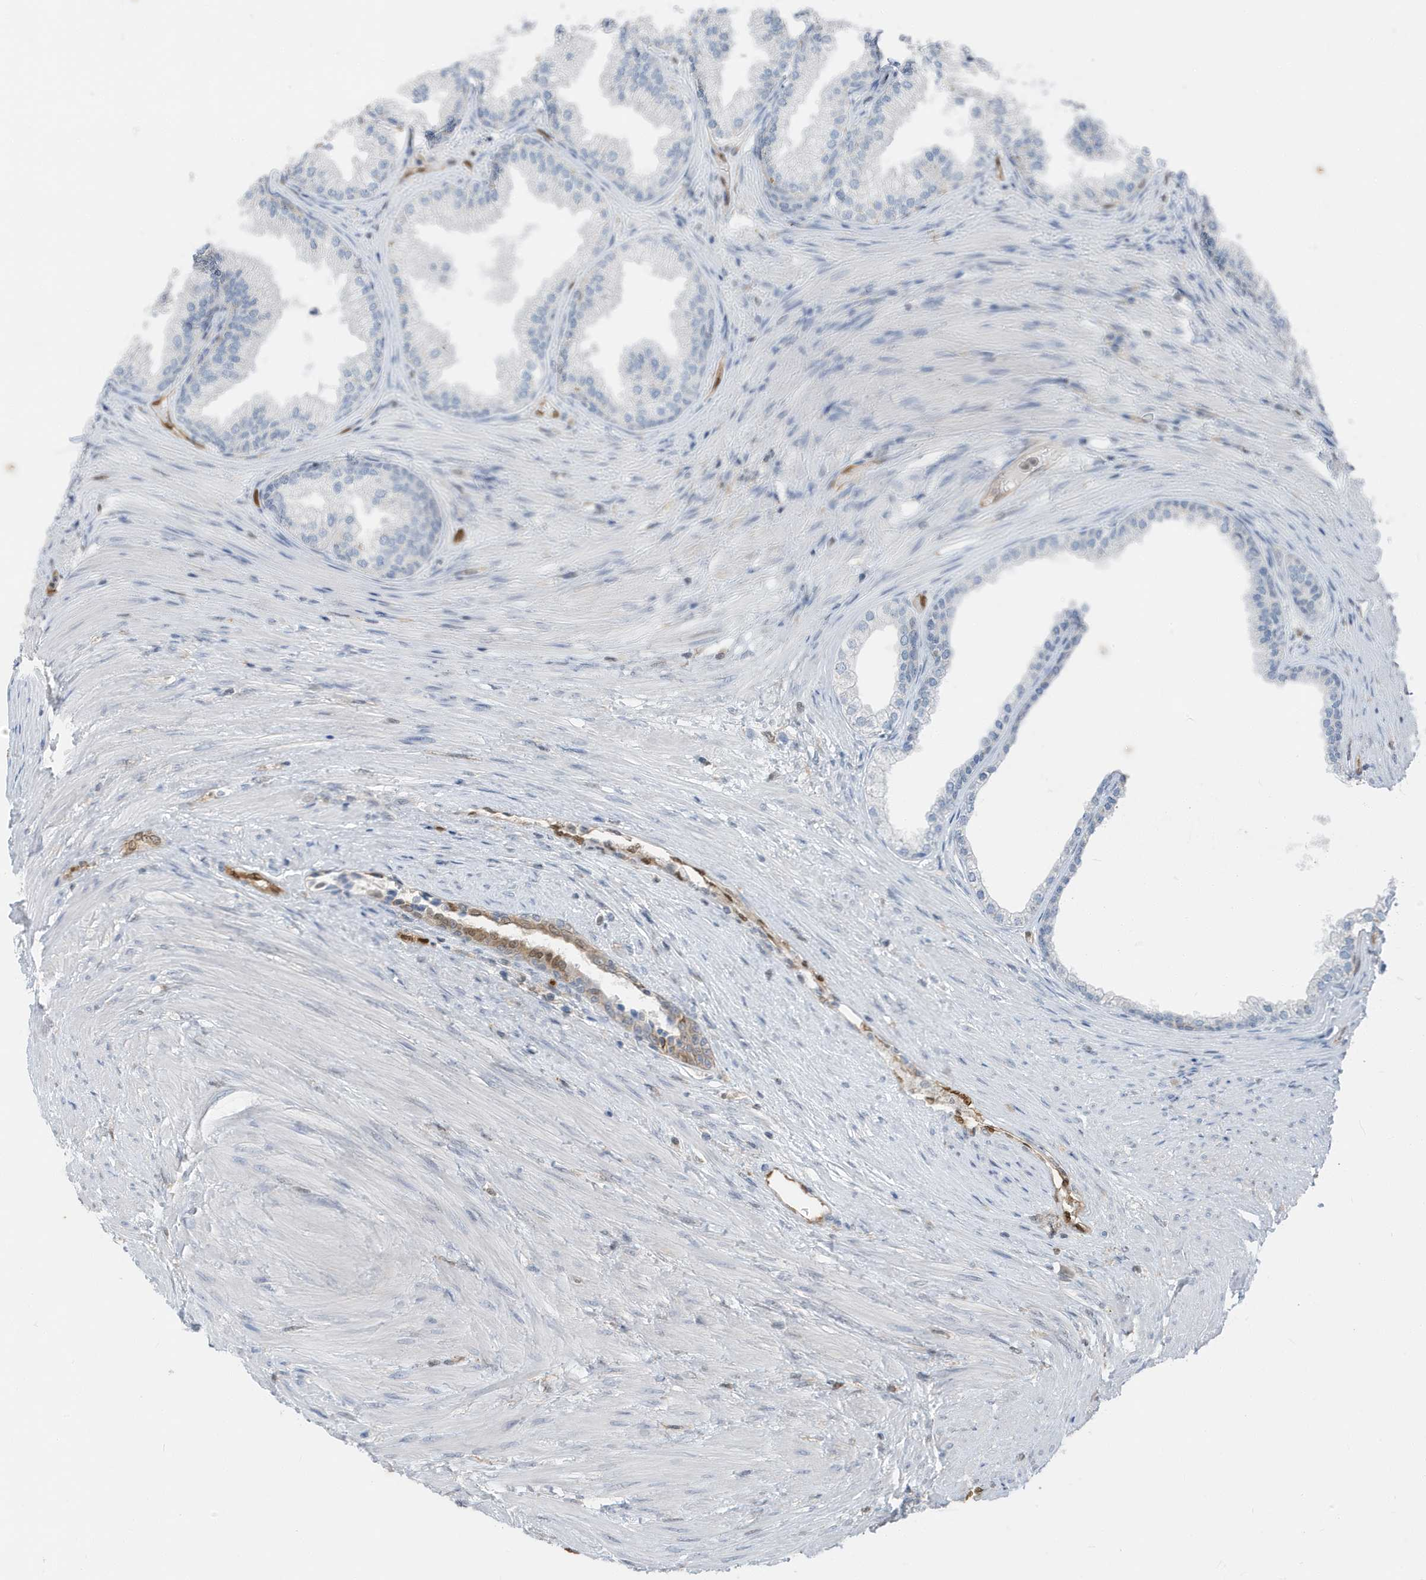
{"staining": {"intensity": "strong", "quantity": "<25%", "location": "cytoplasmic/membranous"}, "tissue": "prostate", "cell_type": "Glandular cells", "image_type": "normal", "snomed": [{"axis": "morphology", "description": "Normal tissue, NOS"}, {"axis": "topography", "description": "Prostate"}], "caption": "Immunohistochemical staining of unremarkable human prostate demonstrates strong cytoplasmic/membranous protein expression in approximately <25% of glandular cells.", "gene": "NCOA7", "patient": {"sex": "male", "age": 76}}